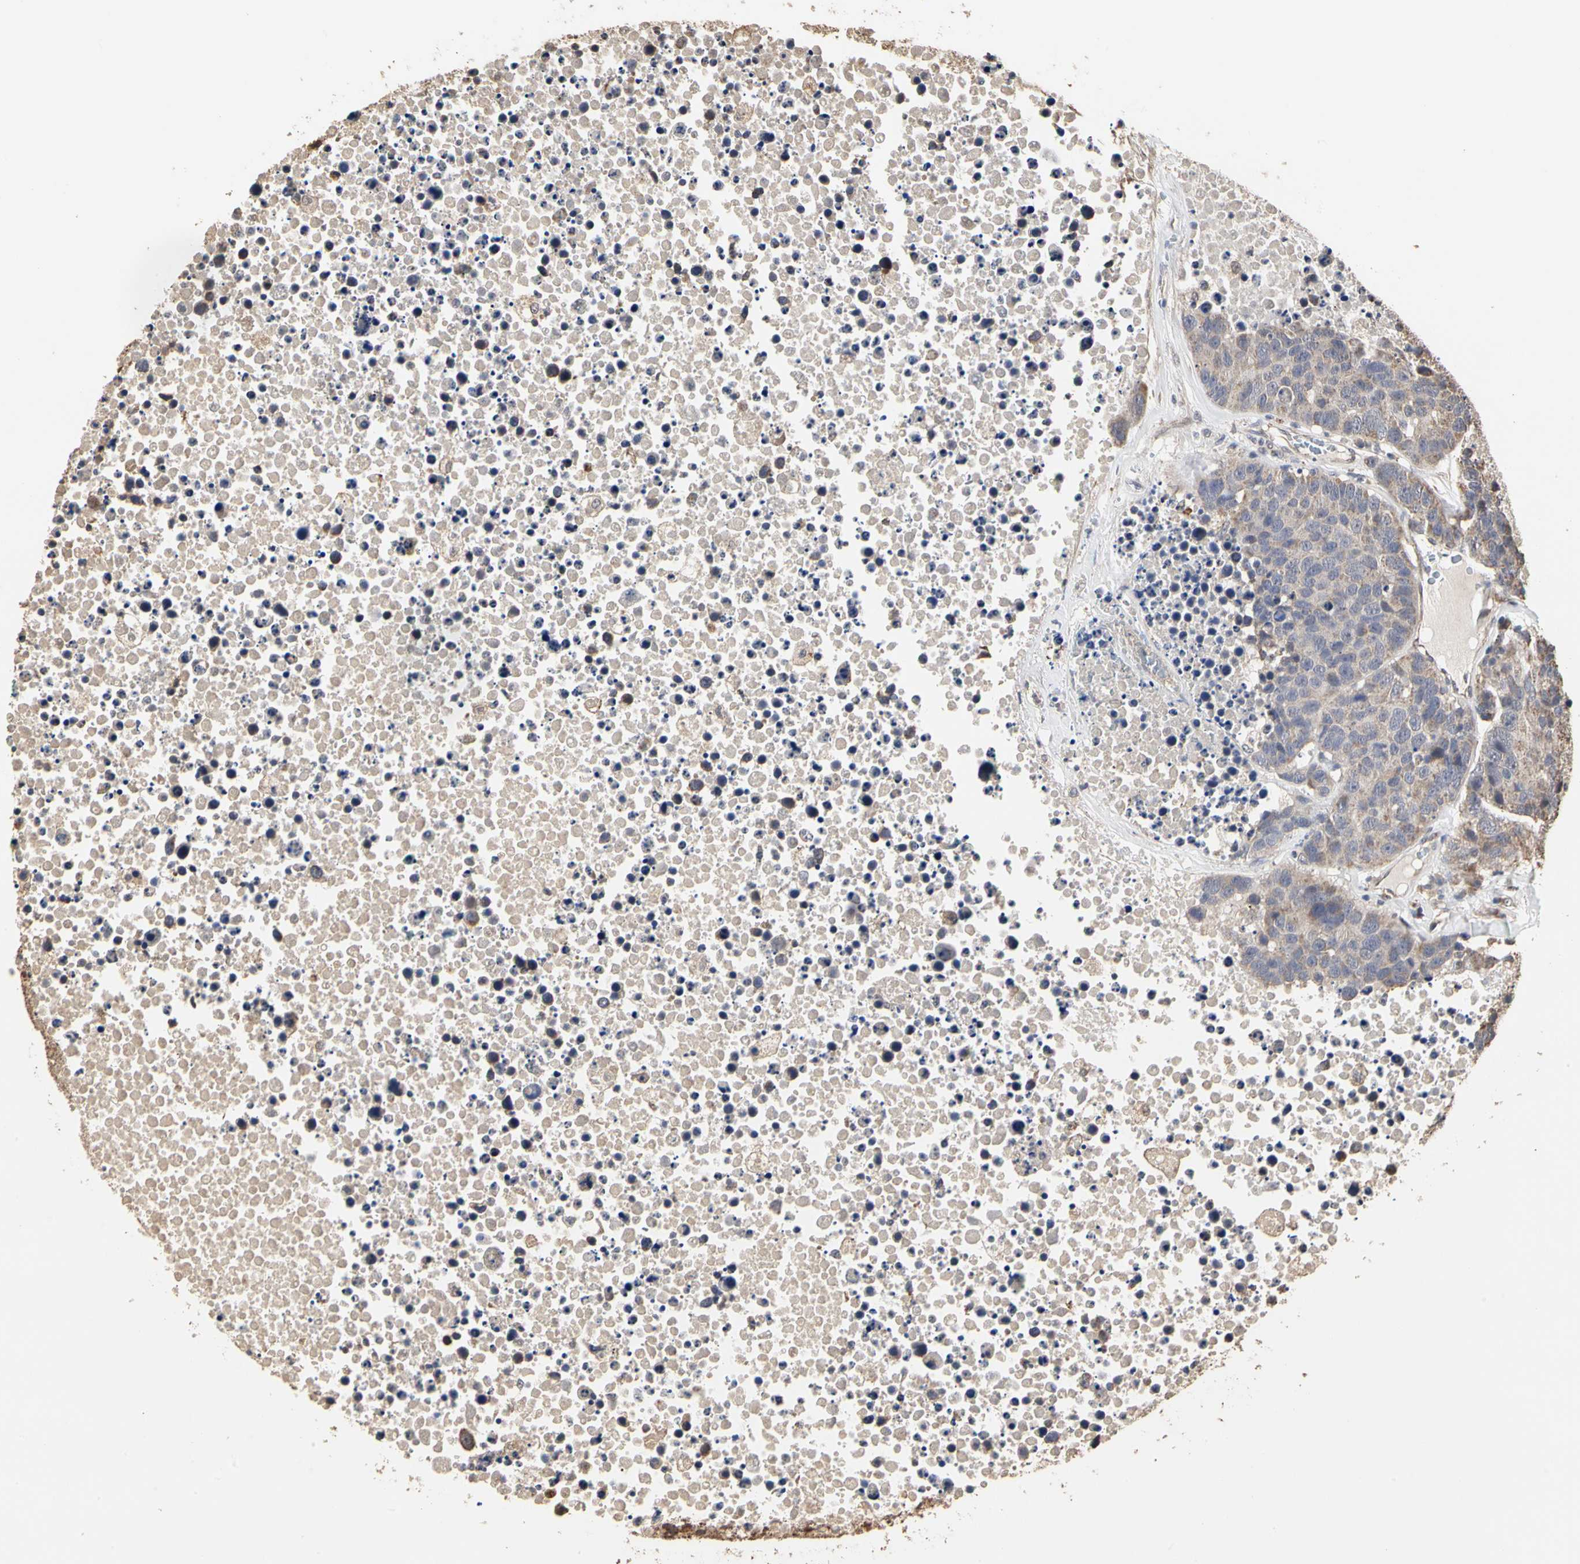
{"staining": {"intensity": "weak", "quantity": ">75%", "location": "cytoplasmic/membranous"}, "tissue": "carcinoid", "cell_type": "Tumor cells", "image_type": "cancer", "snomed": [{"axis": "morphology", "description": "Carcinoid, malignant, NOS"}, {"axis": "topography", "description": "Lung"}], "caption": "Brown immunohistochemical staining in human carcinoid displays weak cytoplasmic/membranous expression in approximately >75% of tumor cells. (DAB IHC, brown staining for protein, blue staining for nuclei).", "gene": "TAOK1", "patient": {"sex": "male", "age": 60}}